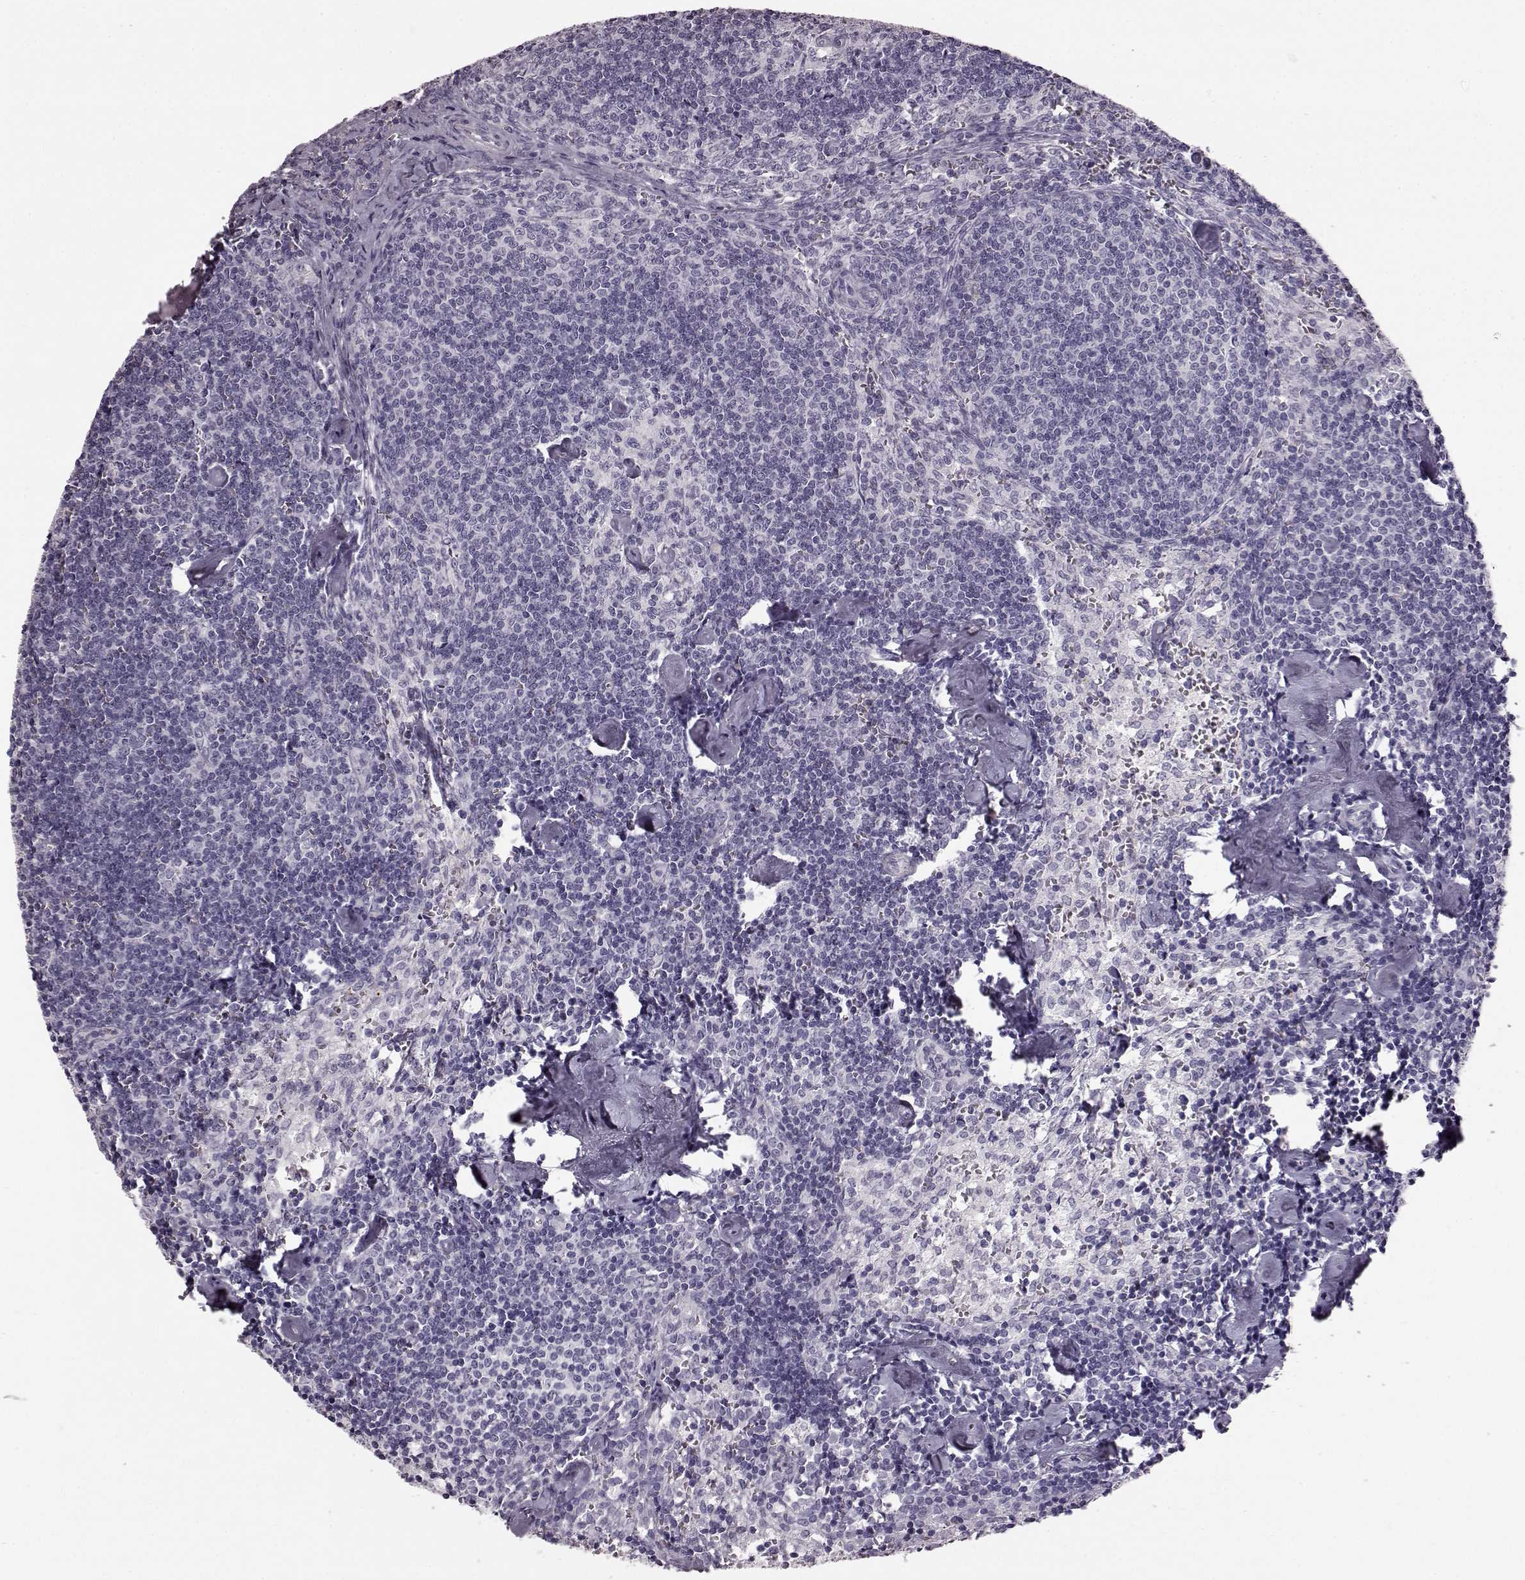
{"staining": {"intensity": "negative", "quantity": "none", "location": "none"}, "tissue": "lymph node", "cell_type": "Germinal center cells", "image_type": "normal", "snomed": [{"axis": "morphology", "description": "Normal tissue, NOS"}, {"axis": "topography", "description": "Lymph node"}], "caption": "Photomicrograph shows no protein staining in germinal center cells of normal lymph node.", "gene": "TCHHL1", "patient": {"sex": "female", "age": 50}}